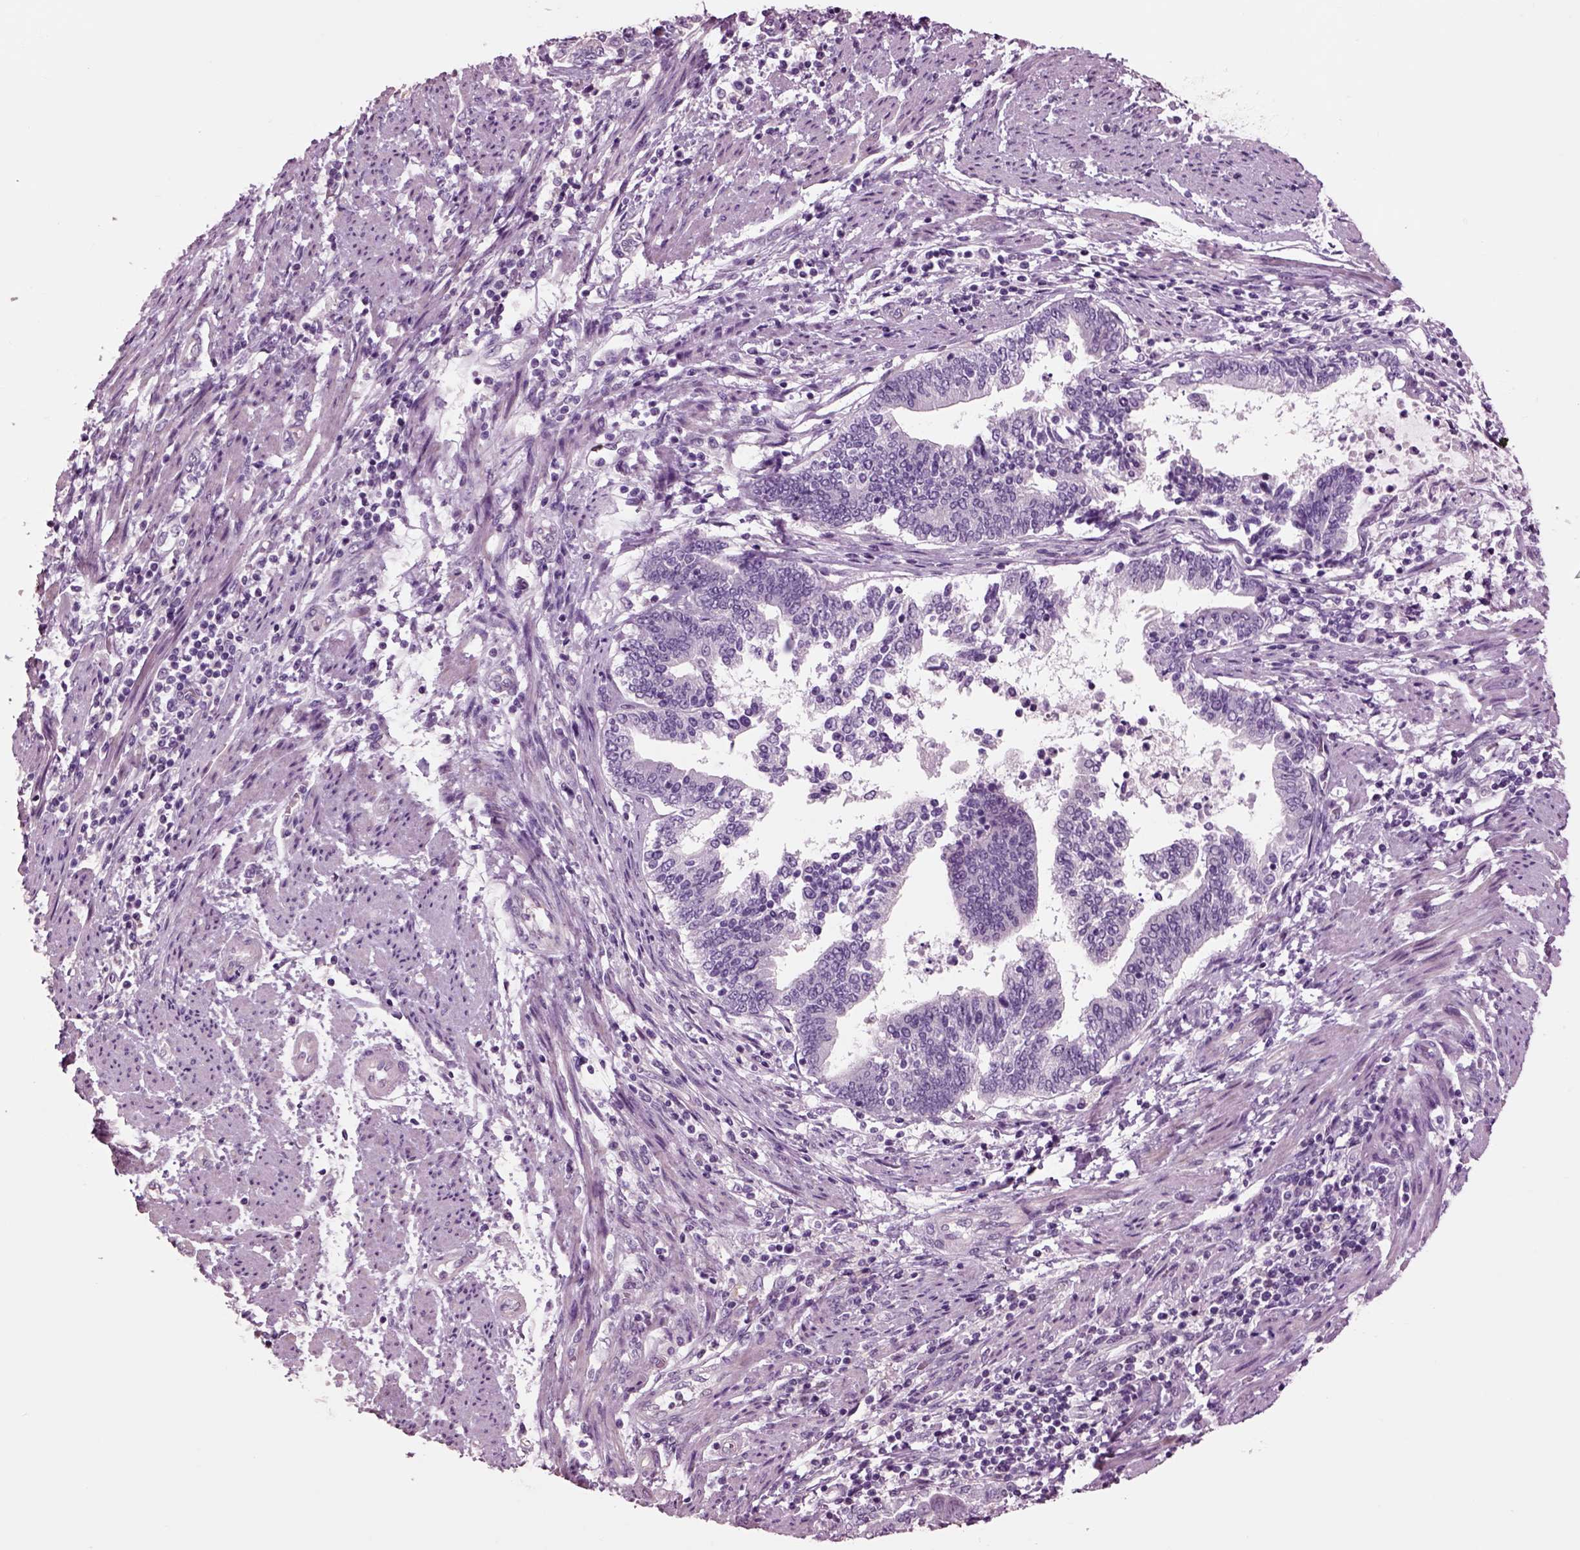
{"staining": {"intensity": "negative", "quantity": "none", "location": "none"}, "tissue": "endometrial cancer", "cell_type": "Tumor cells", "image_type": "cancer", "snomed": [{"axis": "morphology", "description": "Adenocarcinoma, NOS"}, {"axis": "topography", "description": "Endometrium"}], "caption": "The histopathology image shows no staining of tumor cells in endometrial adenocarcinoma.", "gene": "CHGB", "patient": {"sex": "female", "age": 65}}